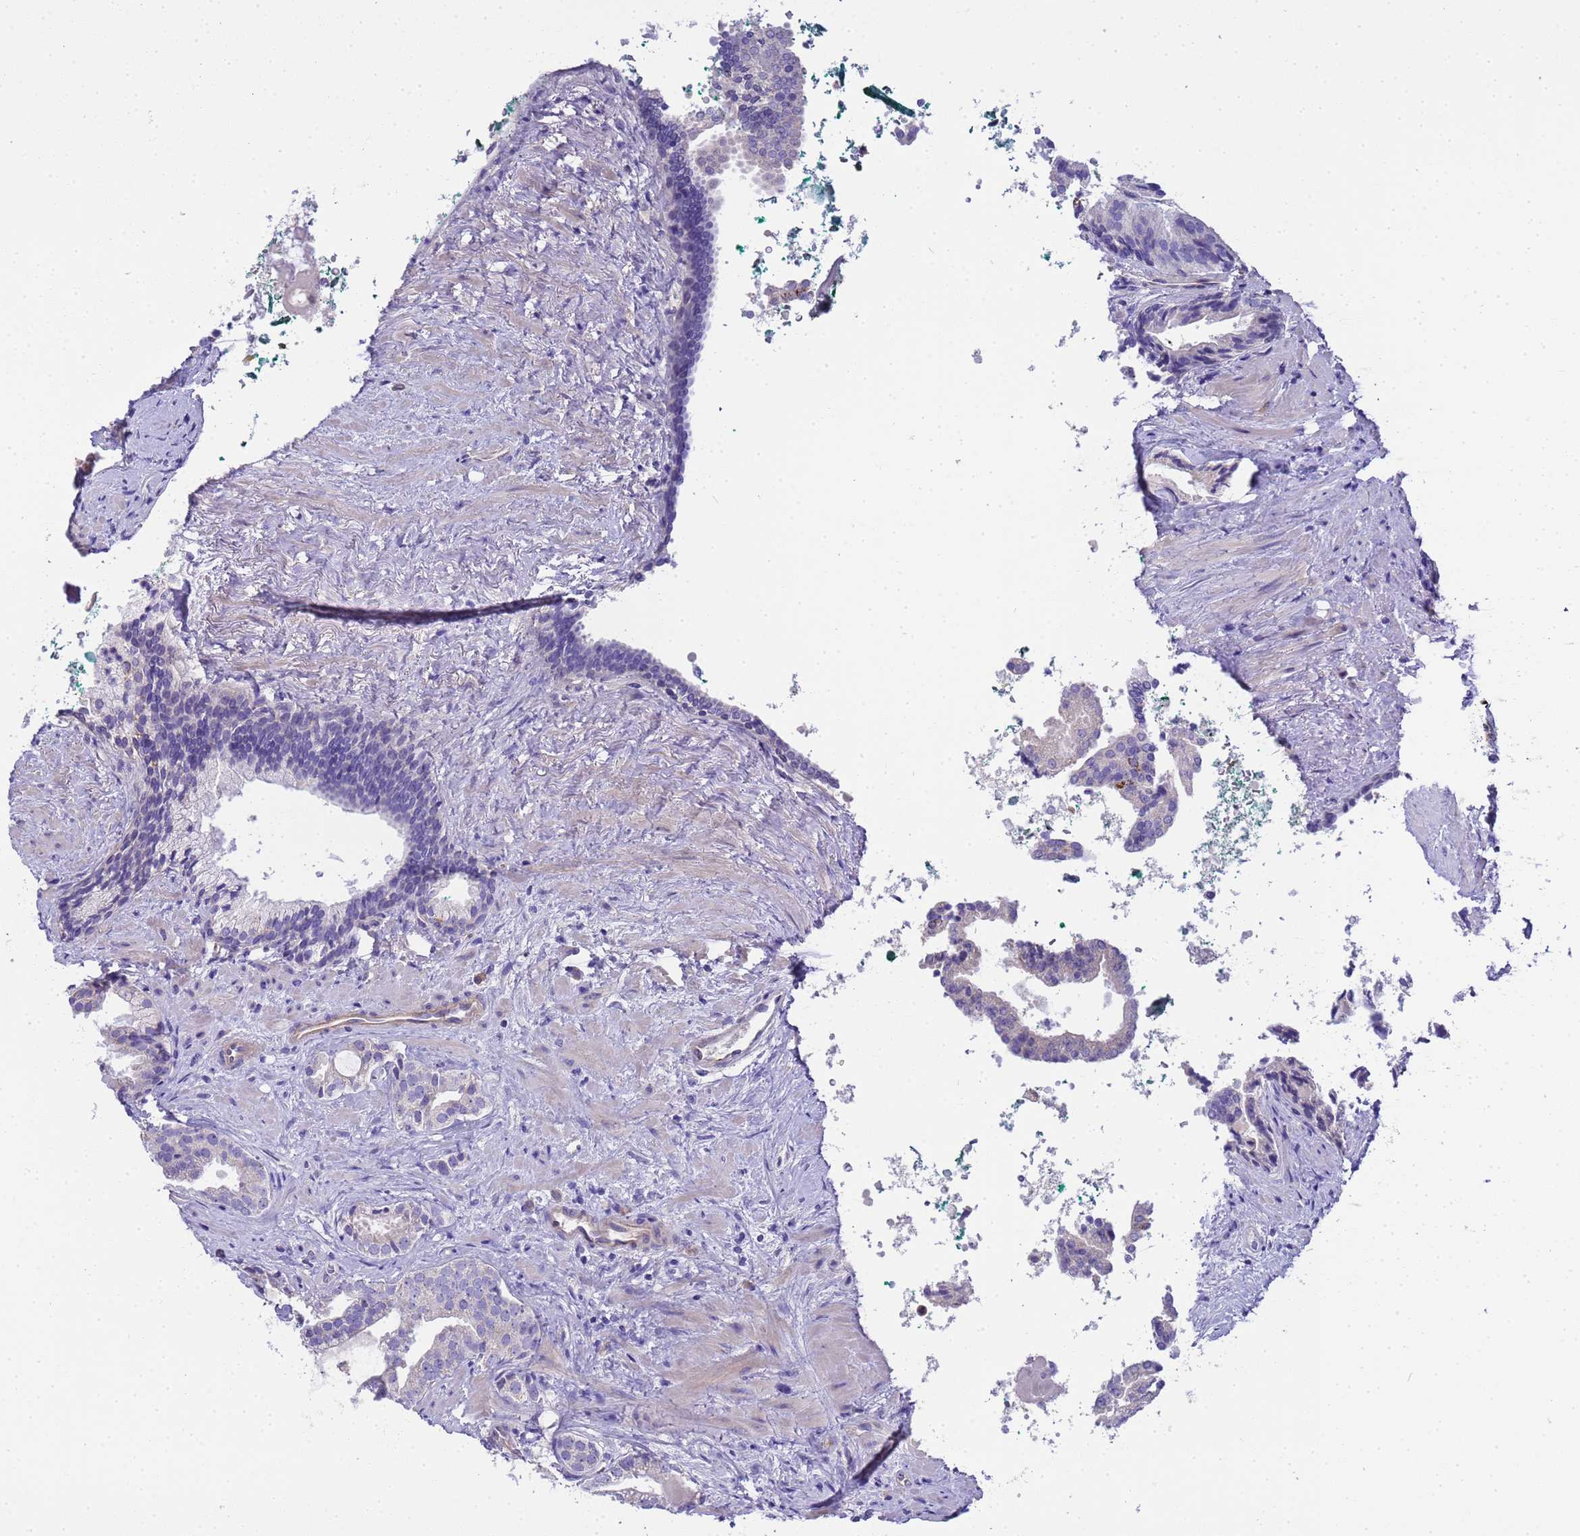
{"staining": {"intensity": "negative", "quantity": "none", "location": "none"}, "tissue": "prostate cancer", "cell_type": "Tumor cells", "image_type": "cancer", "snomed": [{"axis": "morphology", "description": "Adenocarcinoma, High grade"}, {"axis": "topography", "description": "Prostate"}], "caption": "Immunohistochemical staining of high-grade adenocarcinoma (prostate) demonstrates no significant positivity in tumor cells. (Brightfield microscopy of DAB (3,3'-diaminobenzidine) immunohistochemistry at high magnification).", "gene": "RIPPLY2", "patient": {"sex": "male", "age": 60}}